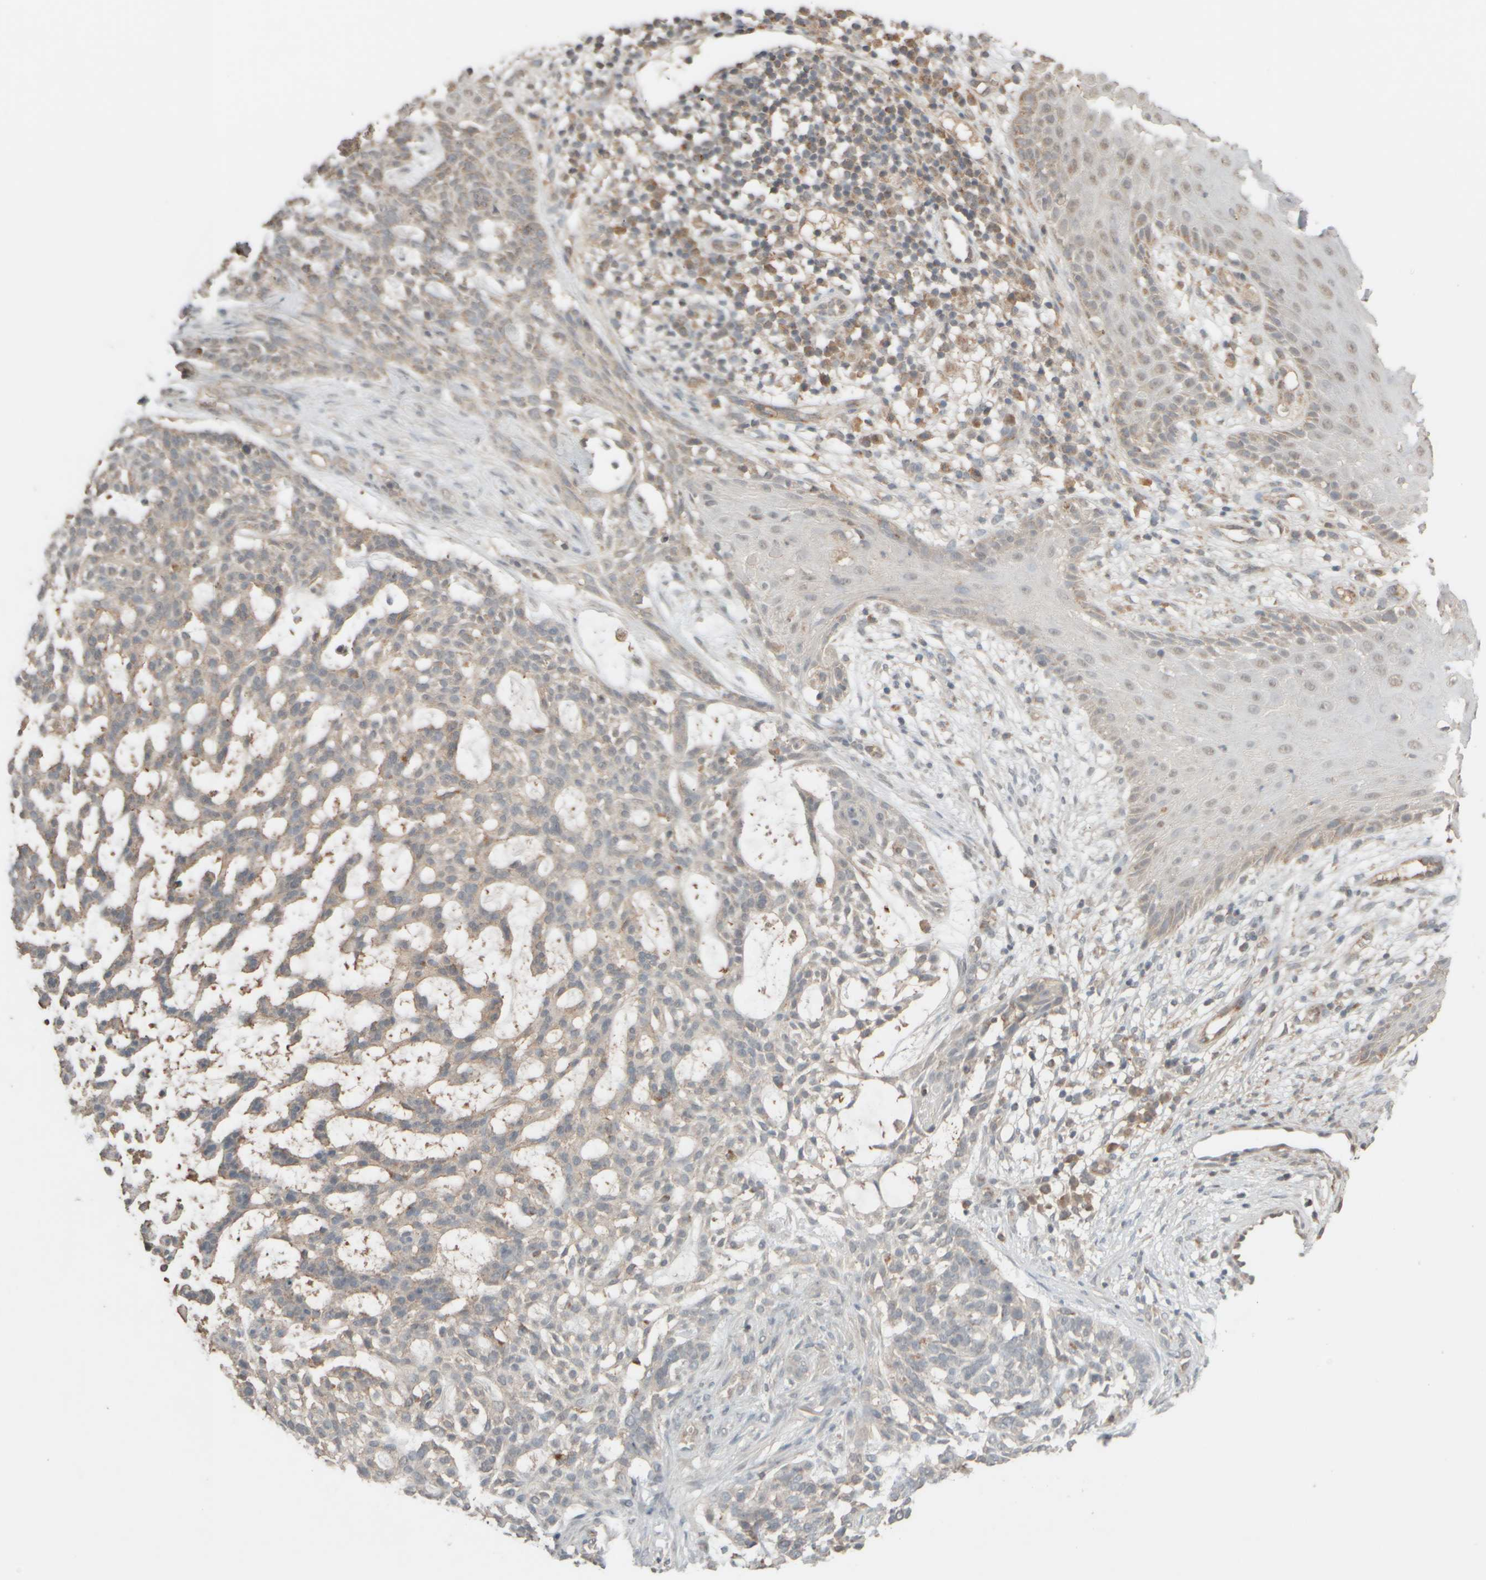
{"staining": {"intensity": "negative", "quantity": "none", "location": "none"}, "tissue": "skin cancer", "cell_type": "Tumor cells", "image_type": "cancer", "snomed": [{"axis": "morphology", "description": "Basal cell carcinoma"}, {"axis": "topography", "description": "Skin"}], "caption": "Tumor cells show no significant protein staining in skin basal cell carcinoma.", "gene": "EIF2B3", "patient": {"sex": "female", "age": 64}}